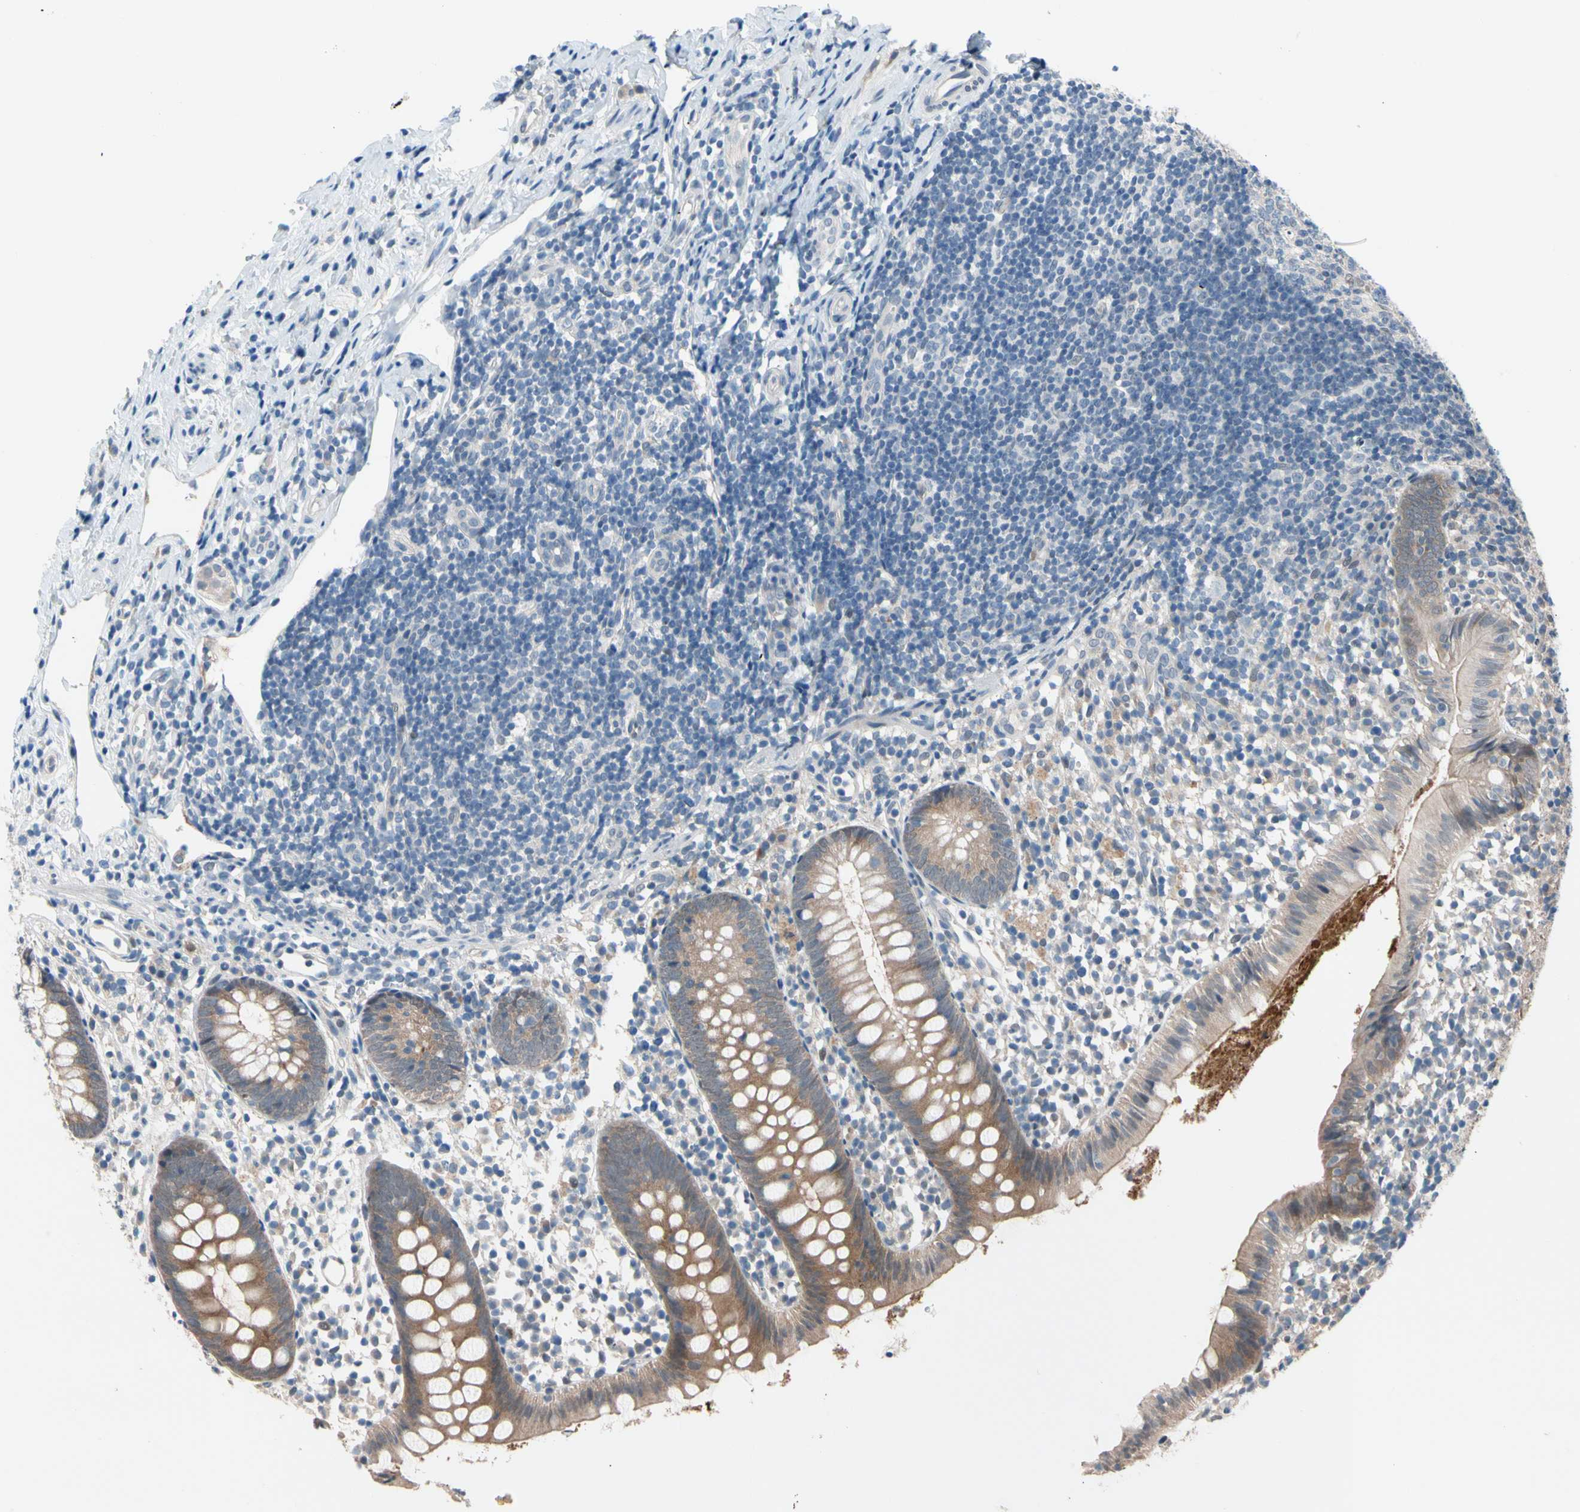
{"staining": {"intensity": "moderate", "quantity": ">75%", "location": "cytoplasmic/membranous,nuclear"}, "tissue": "appendix", "cell_type": "Glandular cells", "image_type": "normal", "snomed": [{"axis": "morphology", "description": "Normal tissue, NOS"}, {"axis": "topography", "description": "Appendix"}], "caption": "DAB immunohistochemical staining of benign appendix reveals moderate cytoplasmic/membranous,nuclear protein staining in approximately >75% of glandular cells.", "gene": "NGEF", "patient": {"sex": "female", "age": 20}}